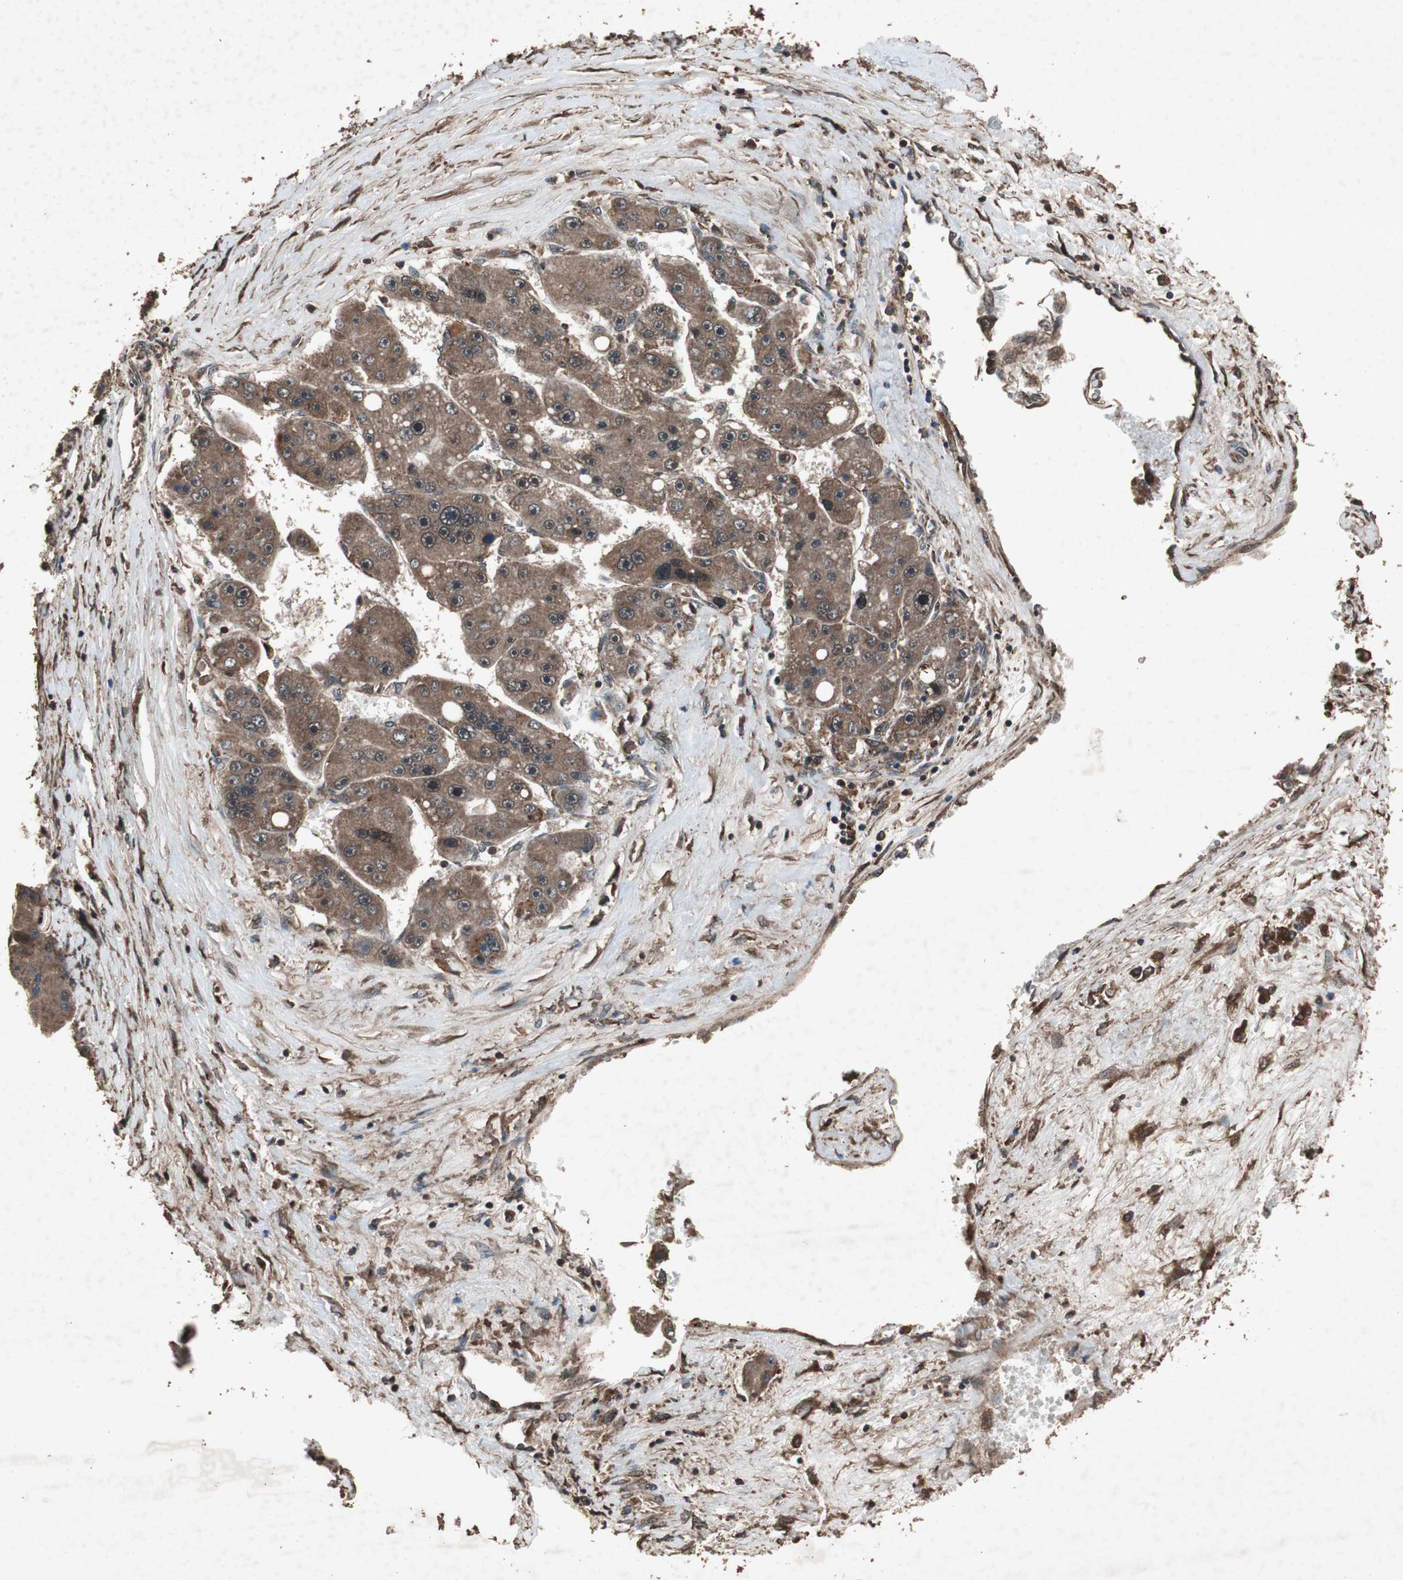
{"staining": {"intensity": "strong", "quantity": ">75%", "location": "cytoplasmic/membranous"}, "tissue": "liver cancer", "cell_type": "Tumor cells", "image_type": "cancer", "snomed": [{"axis": "morphology", "description": "Carcinoma, Hepatocellular, NOS"}, {"axis": "topography", "description": "Liver"}], "caption": "Tumor cells exhibit high levels of strong cytoplasmic/membranous staining in about >75% of cells in human liver hepatocellular carcinoma.", "gene": "LAMTOR5", "patient": {"sex": "female", "age": 61}}